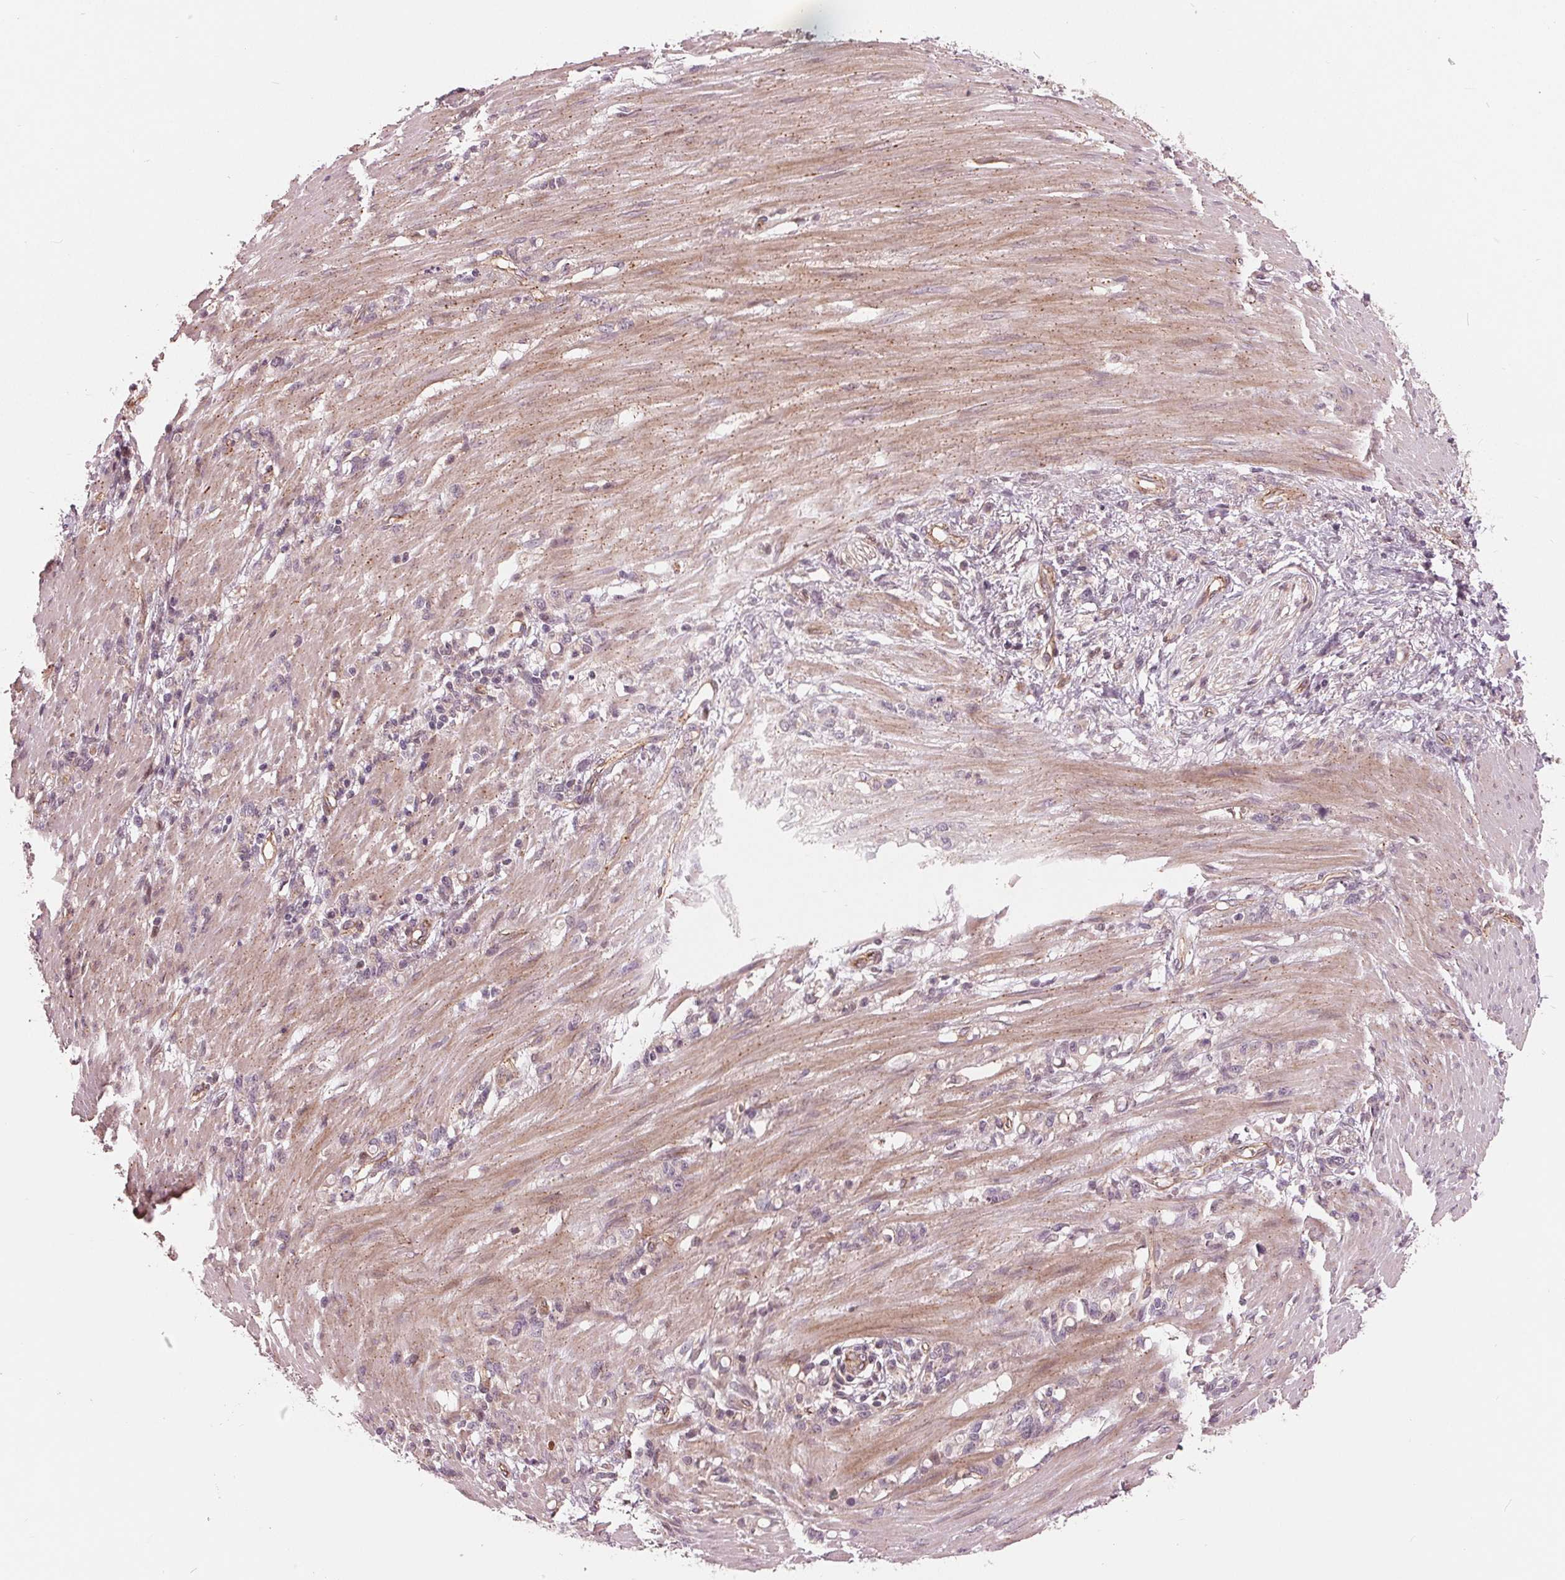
{"staining": {"intensity": "negative", "quantity": "none", "location": "none"}, "tissue": "stomach cancer", "cell_type": "Tumor cells", "image_type": "cancer", "snomed": [{"axis": "morphology", "description": "Adenocarcinoma, NOS"}, {"axis": "topography", "description": "Stomach"}], "caption": "Immunohistochemical staining of human stomach adenocarcinoma displays no significant positivity in tumor cells.", "gene": "TXNIP", "patient": {"sex": "female", "age": 84}}